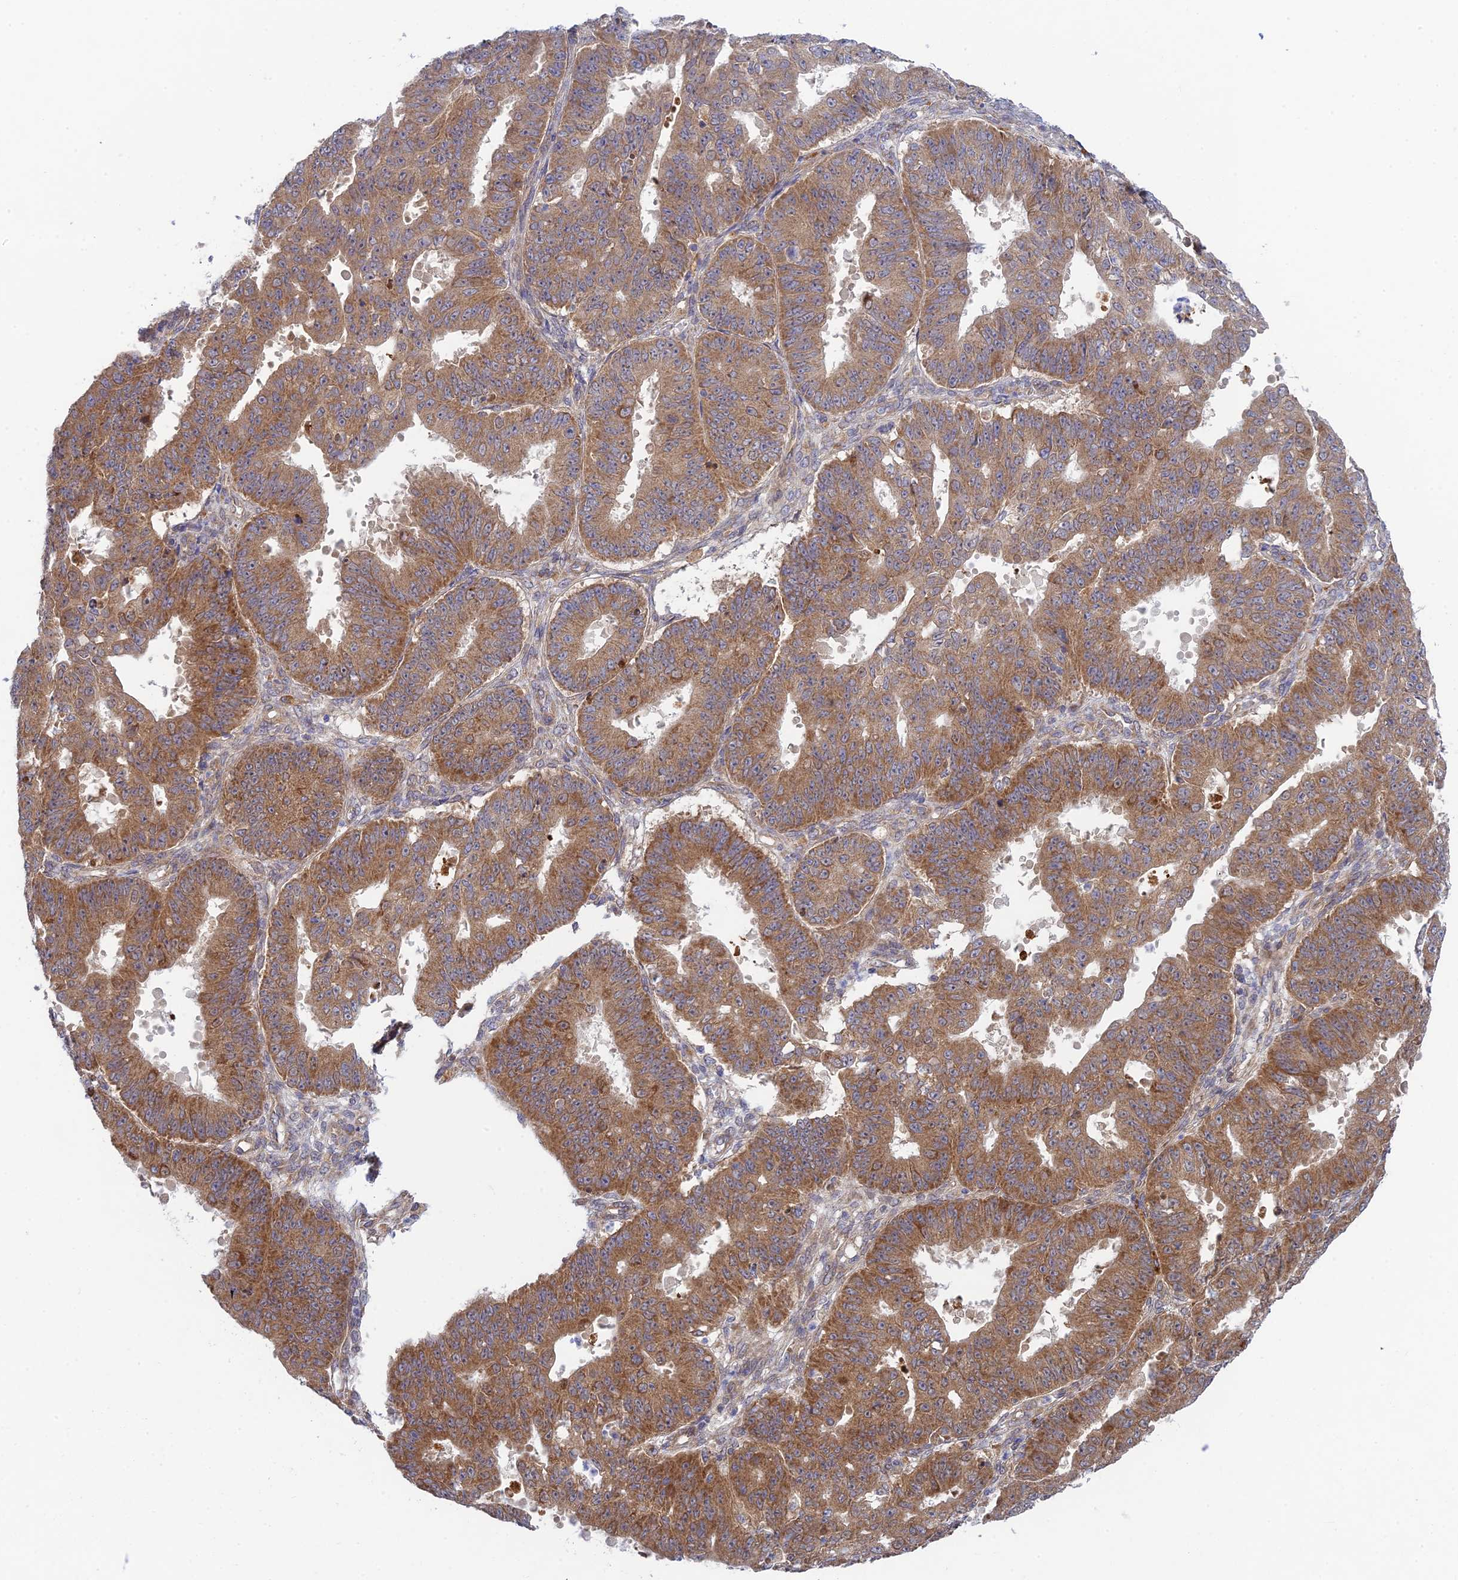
{"staining": {"intensity": "moderate", "quantity": ">75%", "location": "cytoplasmic/membranous"}, "tissue": "ovarian cancer", "cell_type": "Tumor cells", "image_type": "cancer", "snomed": [{"axis": "morphology", "description": "Carcinoma, endometroid"}, {"axis": "topography", "description": "Appendix"}, {"axis": "topography", "description": "Ovary"}], "caption": "A histopathology image of ovarian cancer stained for a protein shows moderate cytoplasmic/membranous brown staining in tumor cells.", "gene": "INCA1", "patient": {"sex": "female", "age": 42}}